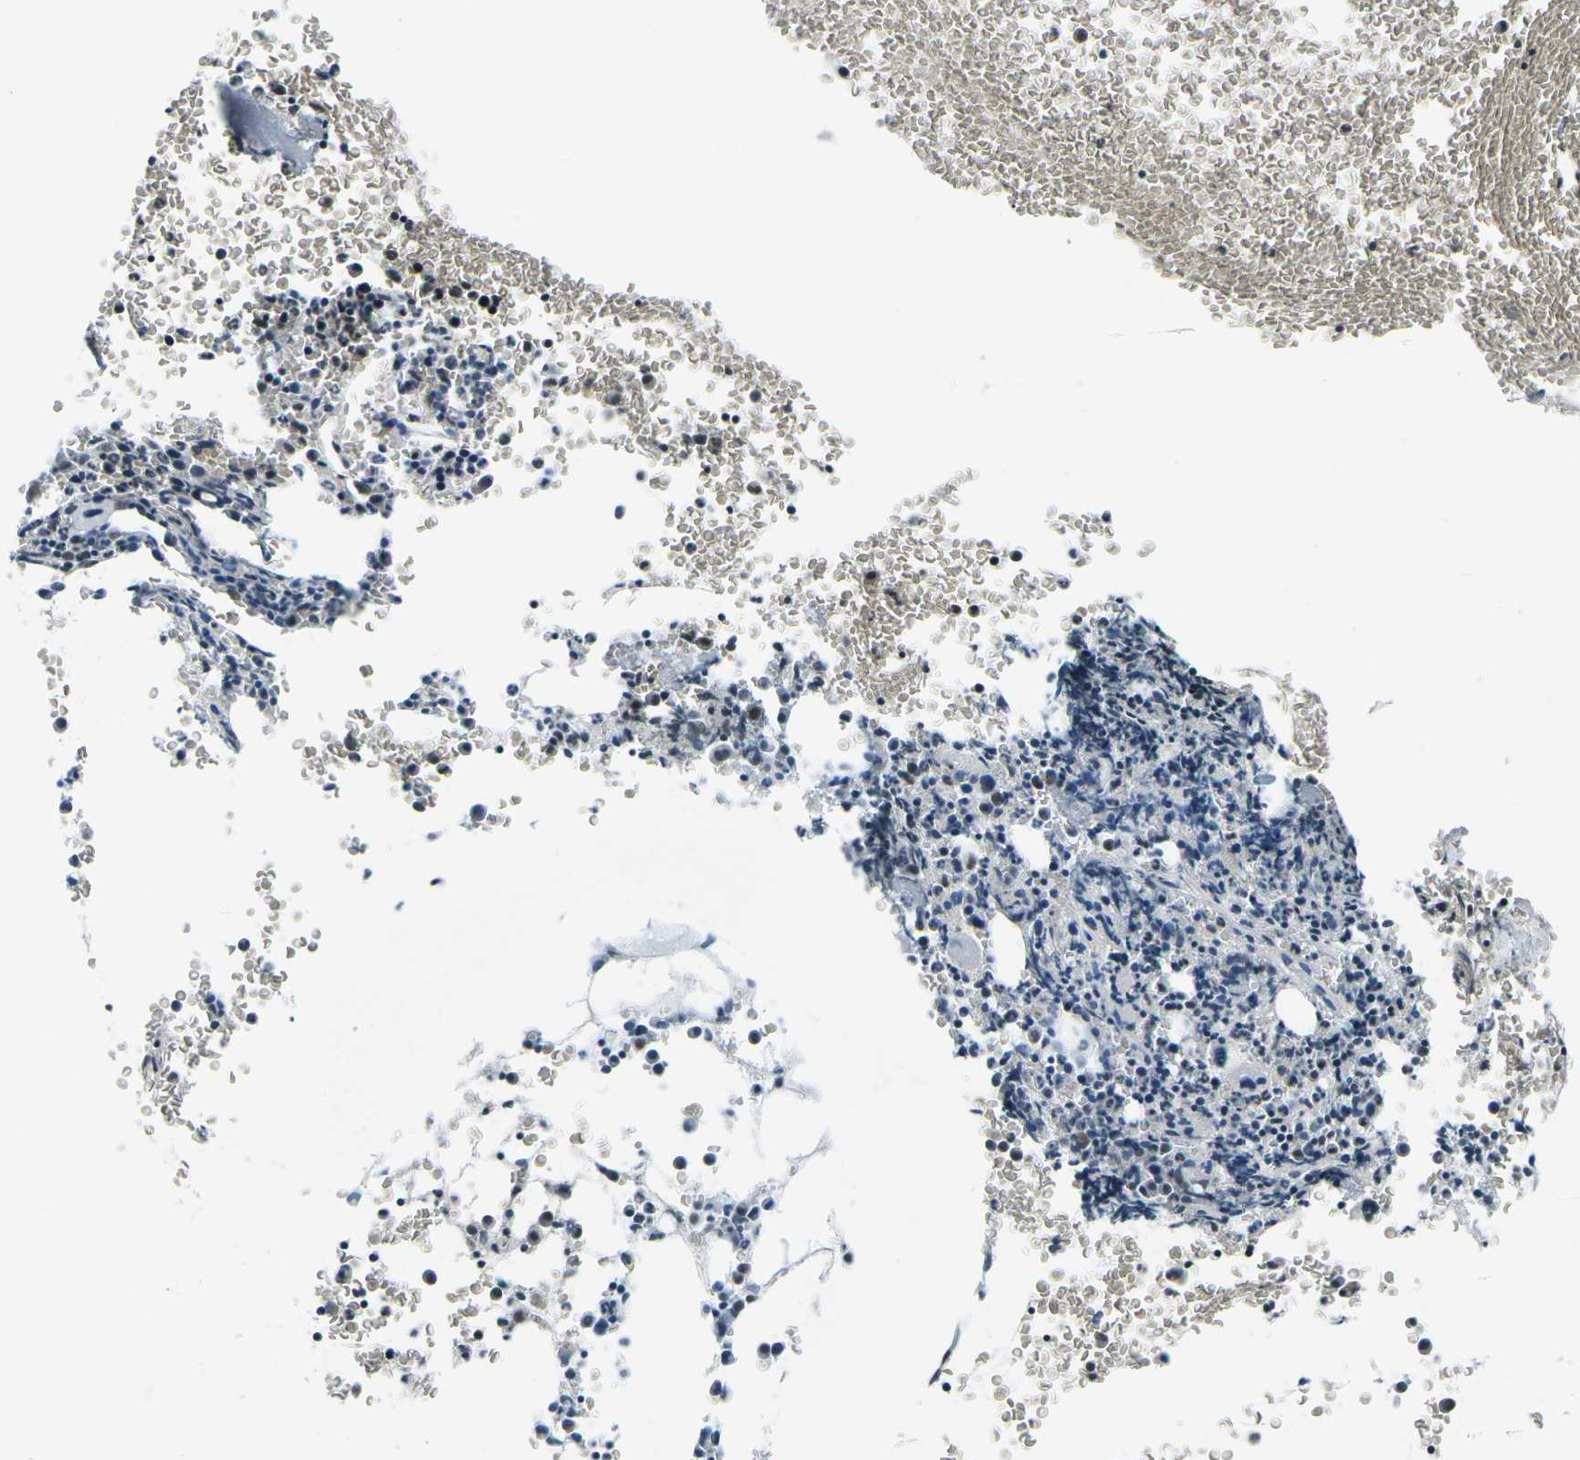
{"staining": {"intensity": "moderate", "quantity": "<25%", "location": "nuclear"}, "tissue": "bone marrow", "cell_type": "Hematopoietic cells", "image_type": "normal", "snomed": [{"axis": "morphology", "description": "Normal tissue, NOS"}, {"axis": "morphology", "description": "Inflammation, NOS"}, {"axis": "topography", "description": "Bone marrow"}], "caption": "High-magnification brightfield microscopy of normal bone marrow stained with DAB (3,3'-diaminobenzidine) (brown) and counterstained with hematoxylin (blue). hematopoietic cells exhibit moderate nuclear staining is seen in approximately<25% of cells. Immunohistochemistry stains the protein in brown and the nuclei are stained blue.", "gene": "RBL2", "patient": {"sex": "female", "age": 56}}